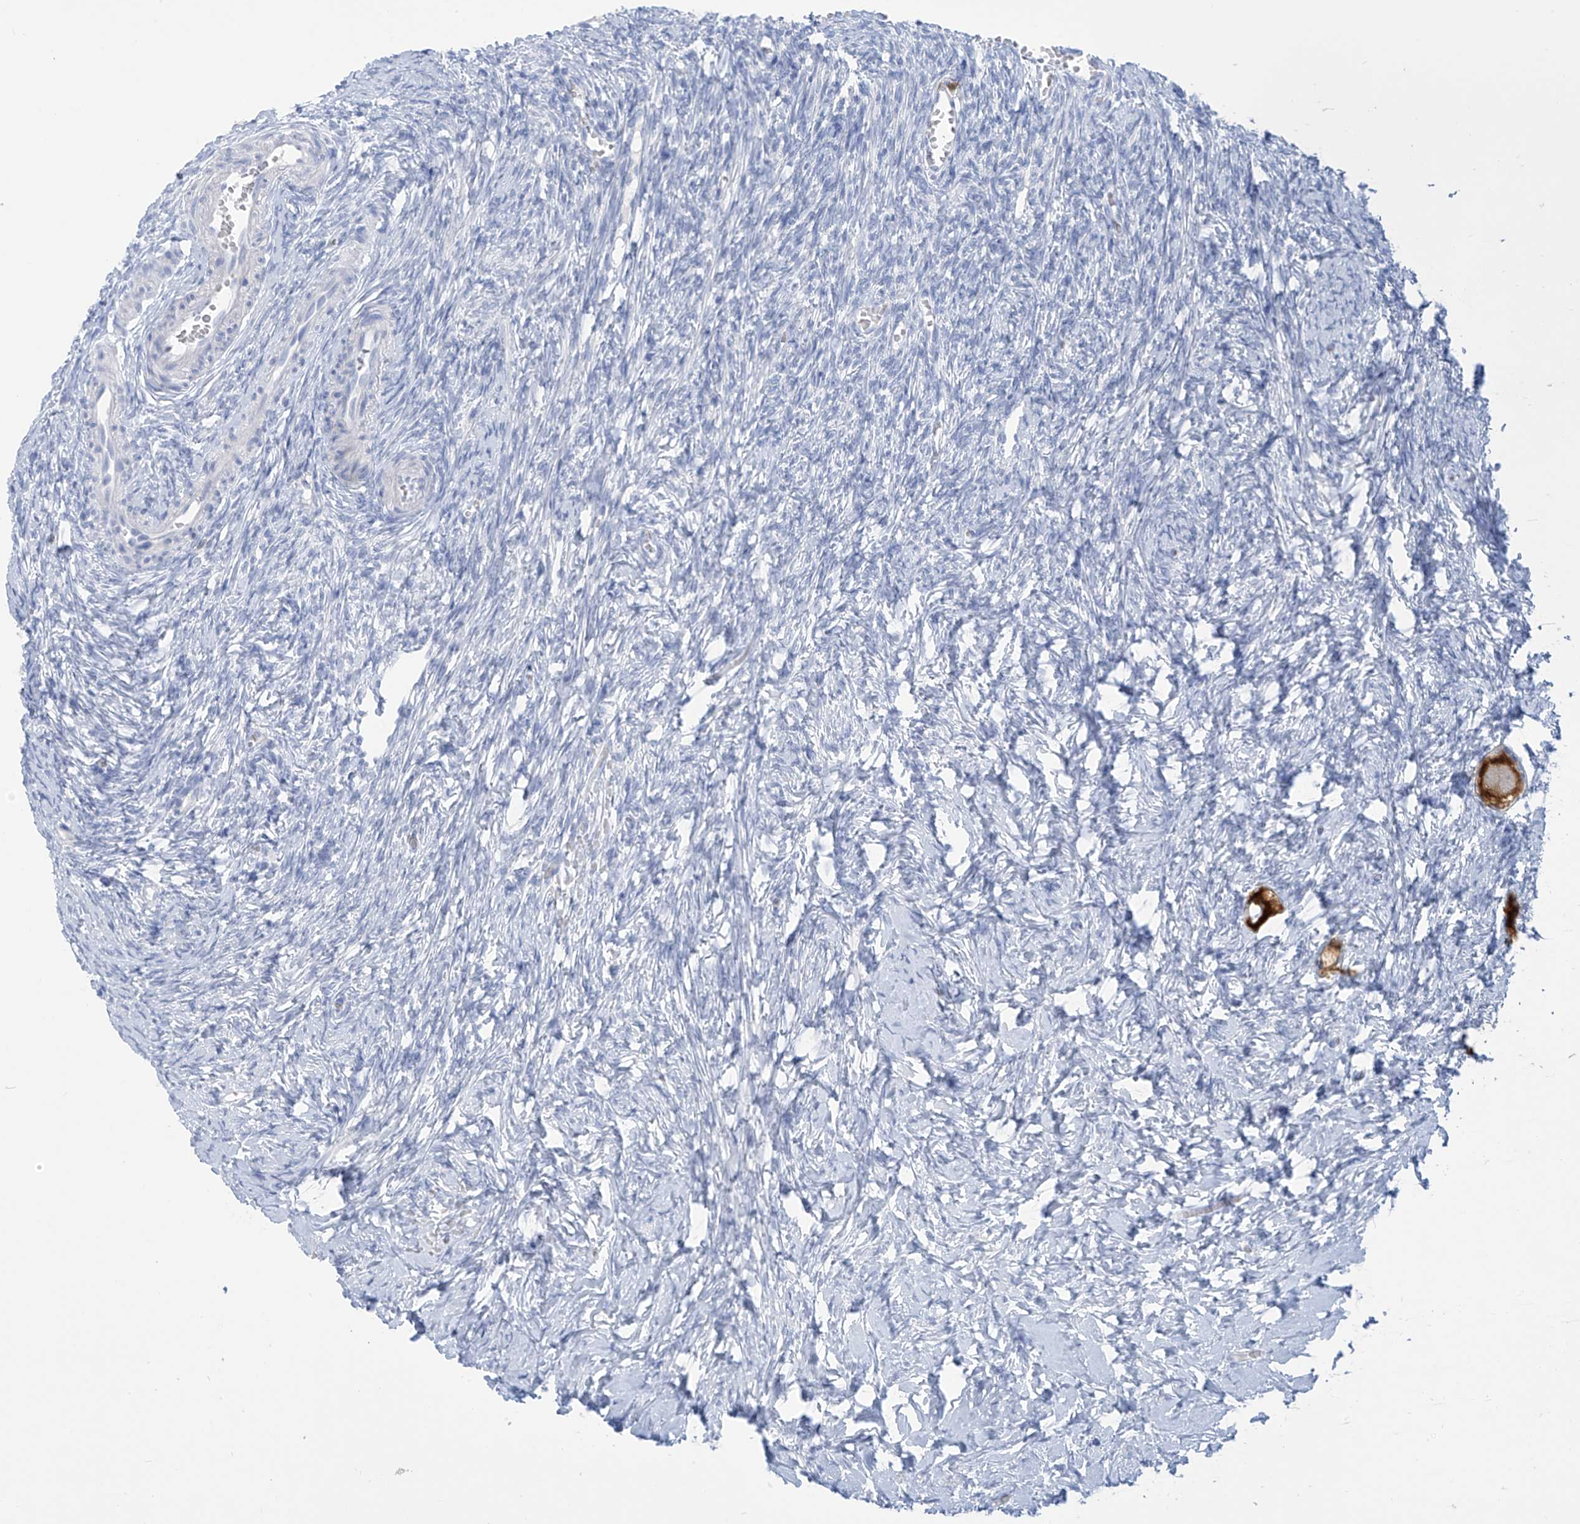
{"staining": {"intensity": "negative", "quantity": "none", "location": "none"}, "tissue": "ovary", "cell_type": "Follicle cells", "image_type": "normal", "snomed": [{"axis": "morphology", "description": "Normal tissue, NOS"}, {"axis": "topography", "description": "Ovary"}], "caption": "An image of ovary stained for a protein reveals no brown staining in follicle cells.", "gene": "TRMT2B", "patient": {"sex": "female", "age": 27}}